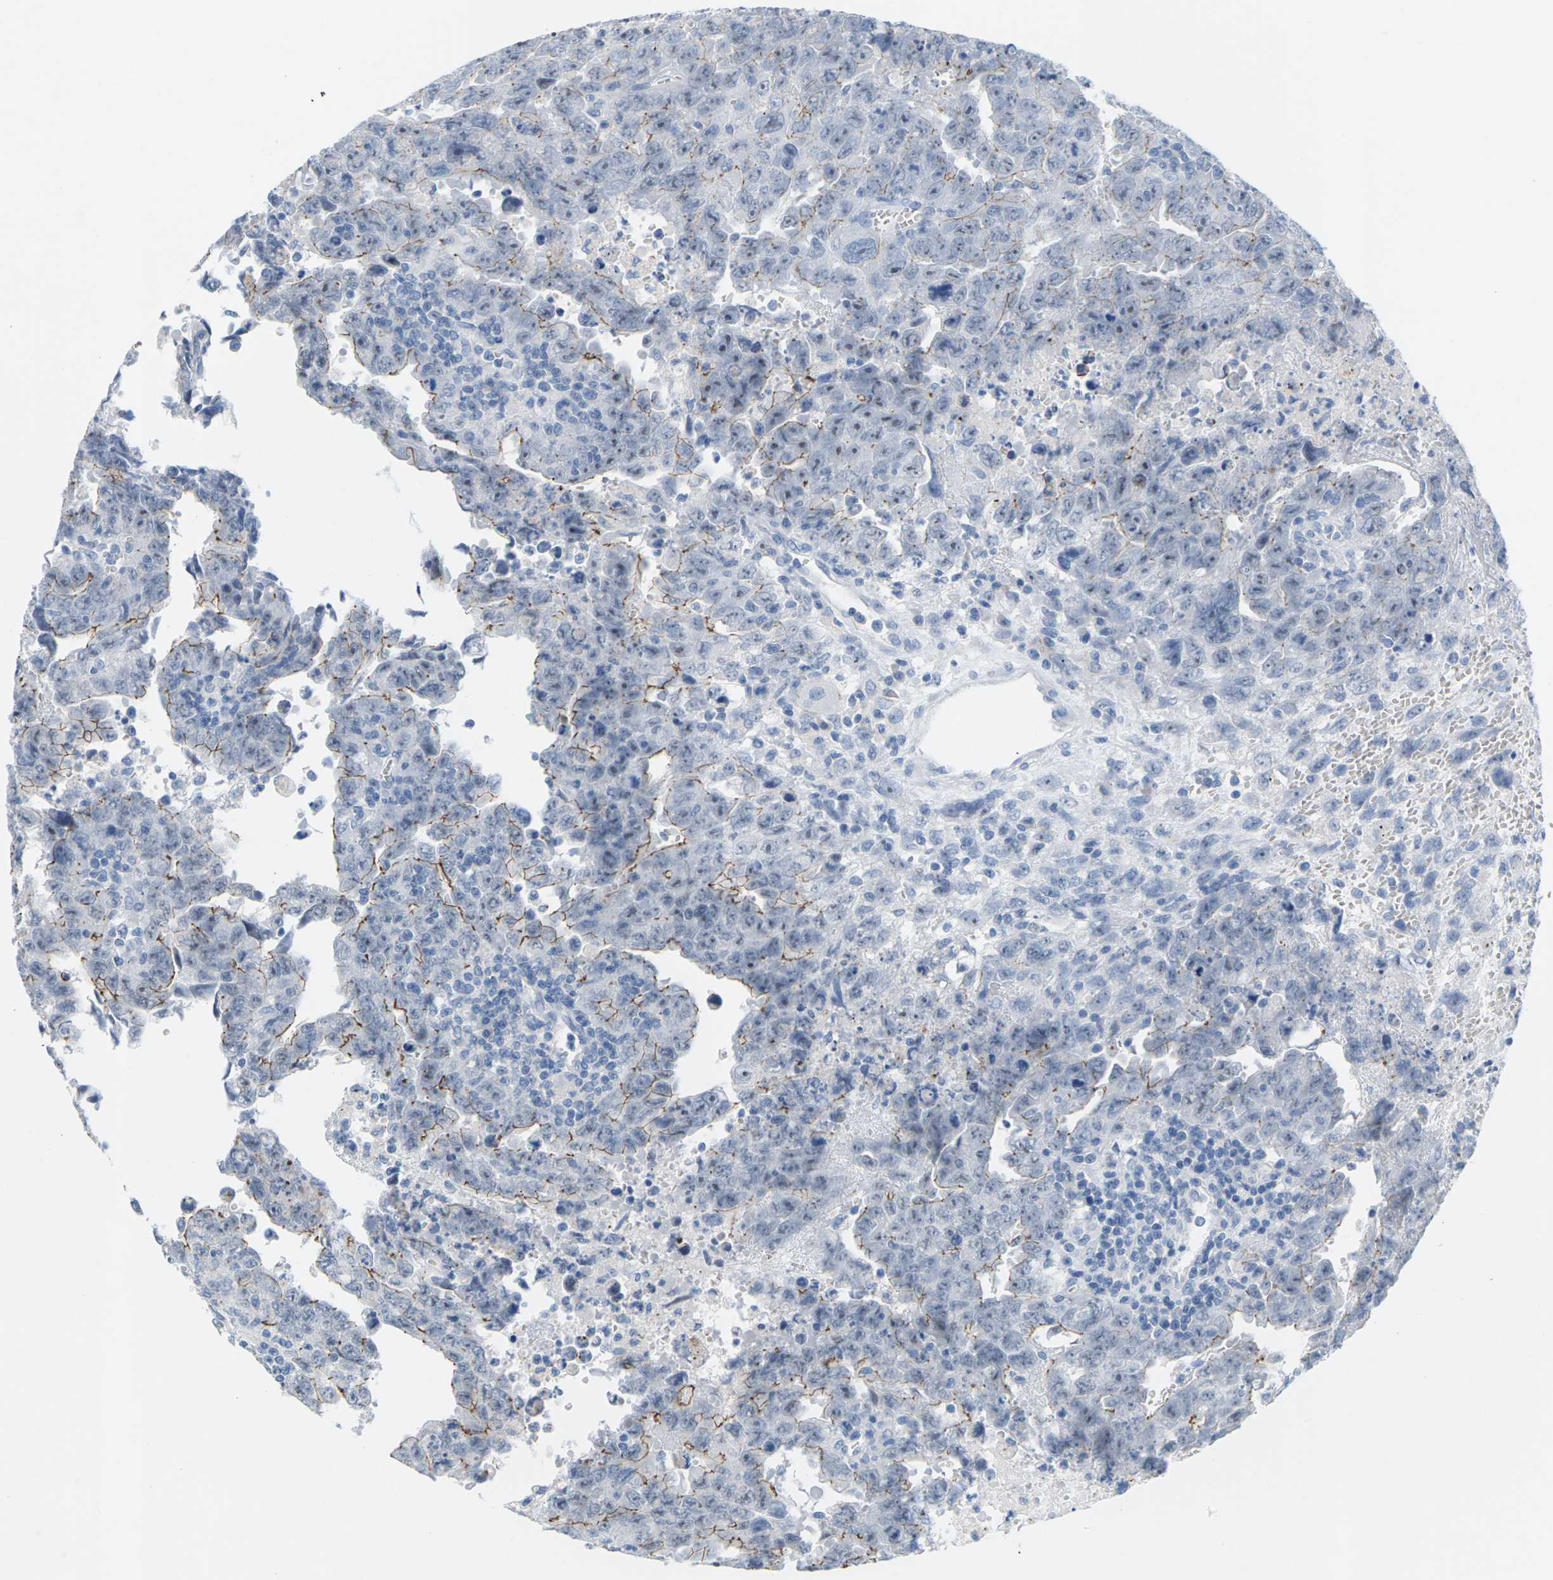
{"staining": {"intensity": "moderate", "quantity": "<25%", "location": "cytoplasmic/membranous"}, "tissue": "testis cancer", "cell_type": "Tumor cells", "image_type": "cancer", "snomed": [{"axis": "morphology", "description": "Carcinoma, Embryonal, NOS"}, {"axis": "topography", "description": "Testis"}], "caption": "Protein staining of testis embryonal carcinoma tissue displays moderate cytoplasmic/membranous expression in approximately <25% of tumor cells.", "gene": "CLDN3", "patient": {"sex": "male", "age": 28}}